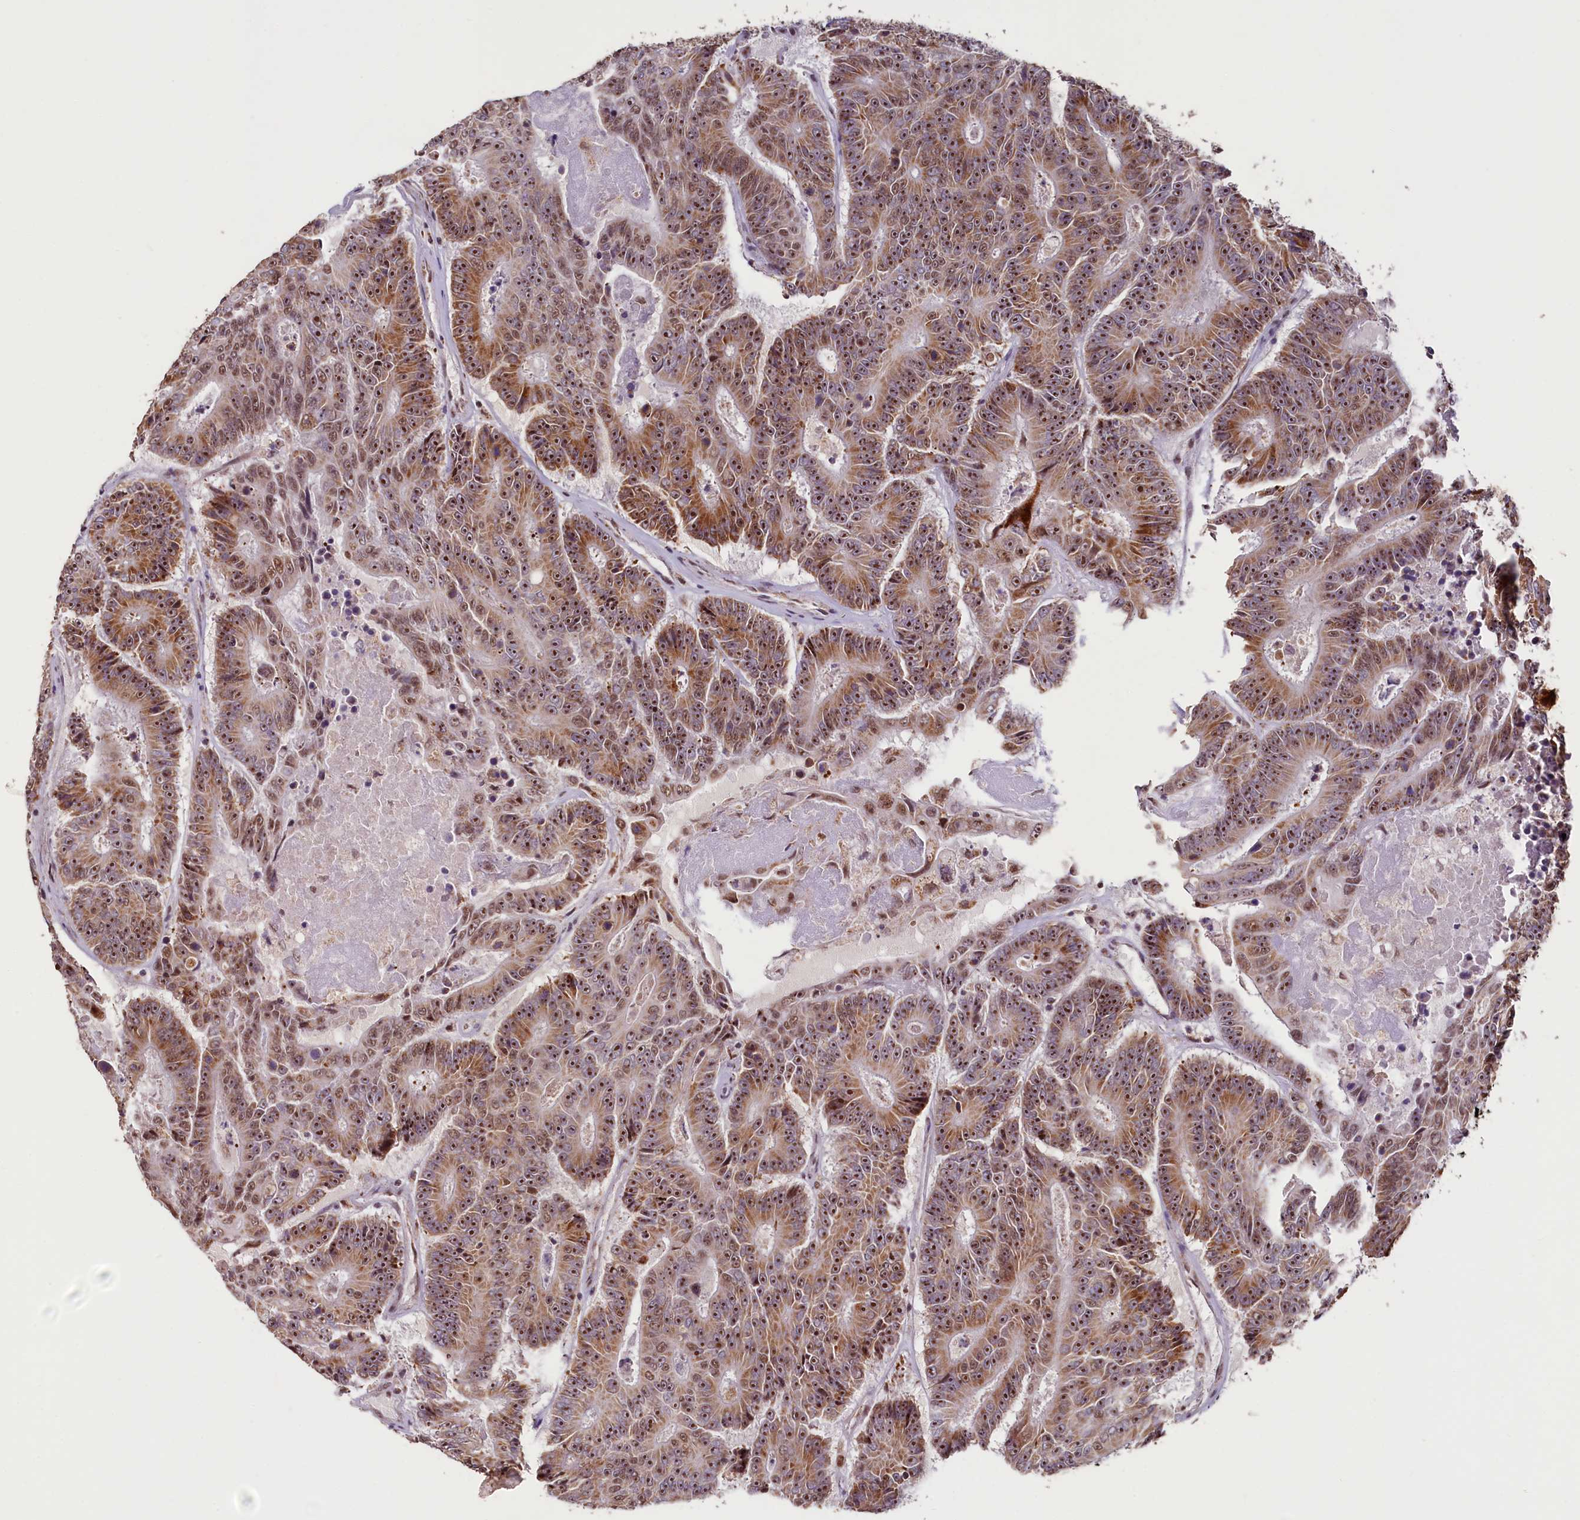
{"staining": {"intensity": "strong", "quantity": ">75%", "location": "cytoplasmic/membranous,nuclear"}, "tissue": "colorectal cancer", "cell_type": "Tumor cells", "image_type": "cancer", "snomed": [{"axis": "morphology", "description": "Adenocarcinoma, NOS"}, {"axis": "topography", "description": "Colon"}], "caption": "Approximately >75% of tumor cells in human colorectal cancer (adenocarcinoma) show strong cytoplasmic/membranous and nuclear protein staining as visualized by brown immunohistochemical staining.", "gene": "PDE6D", "patient": {"sex": "male", "age": 83}}